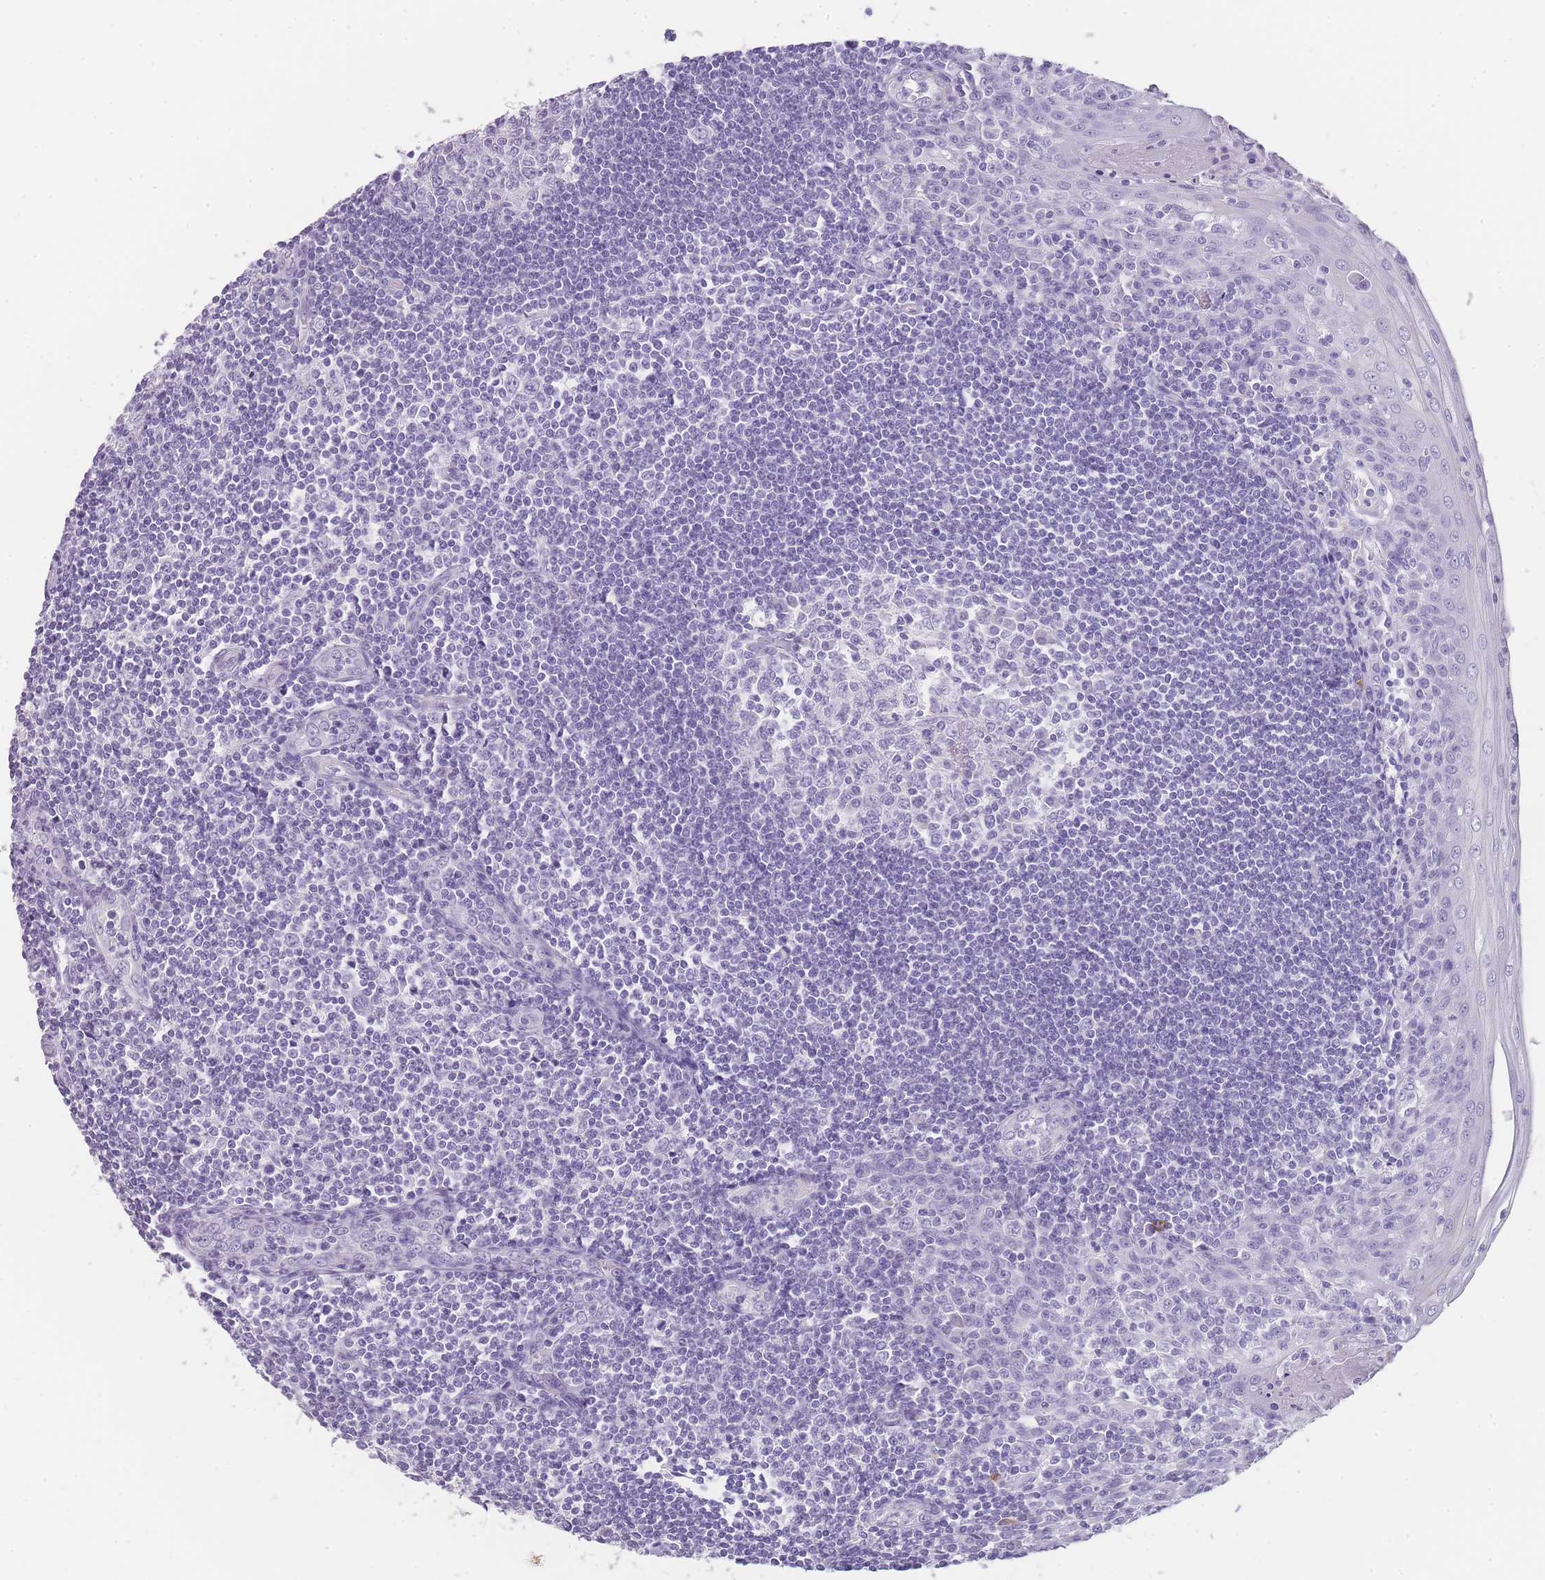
{"staining": {"intensity": "negative", "quantity": "none", "location": "none"}, "tissue": "tonsil", "cell_type": "Germinal center cells", "image_type": "normal", "snomed": [{"axis": "morphology", "description": "Normal tissue, NOS"}, {"axis": "topography", "description": "Tonsil"}], "caption": "Micrograph shows no protein expression in germinal center cells of benign tonsil.", "gene": "TCP11X1", "patient": {"sex": "male", "age": 27}}